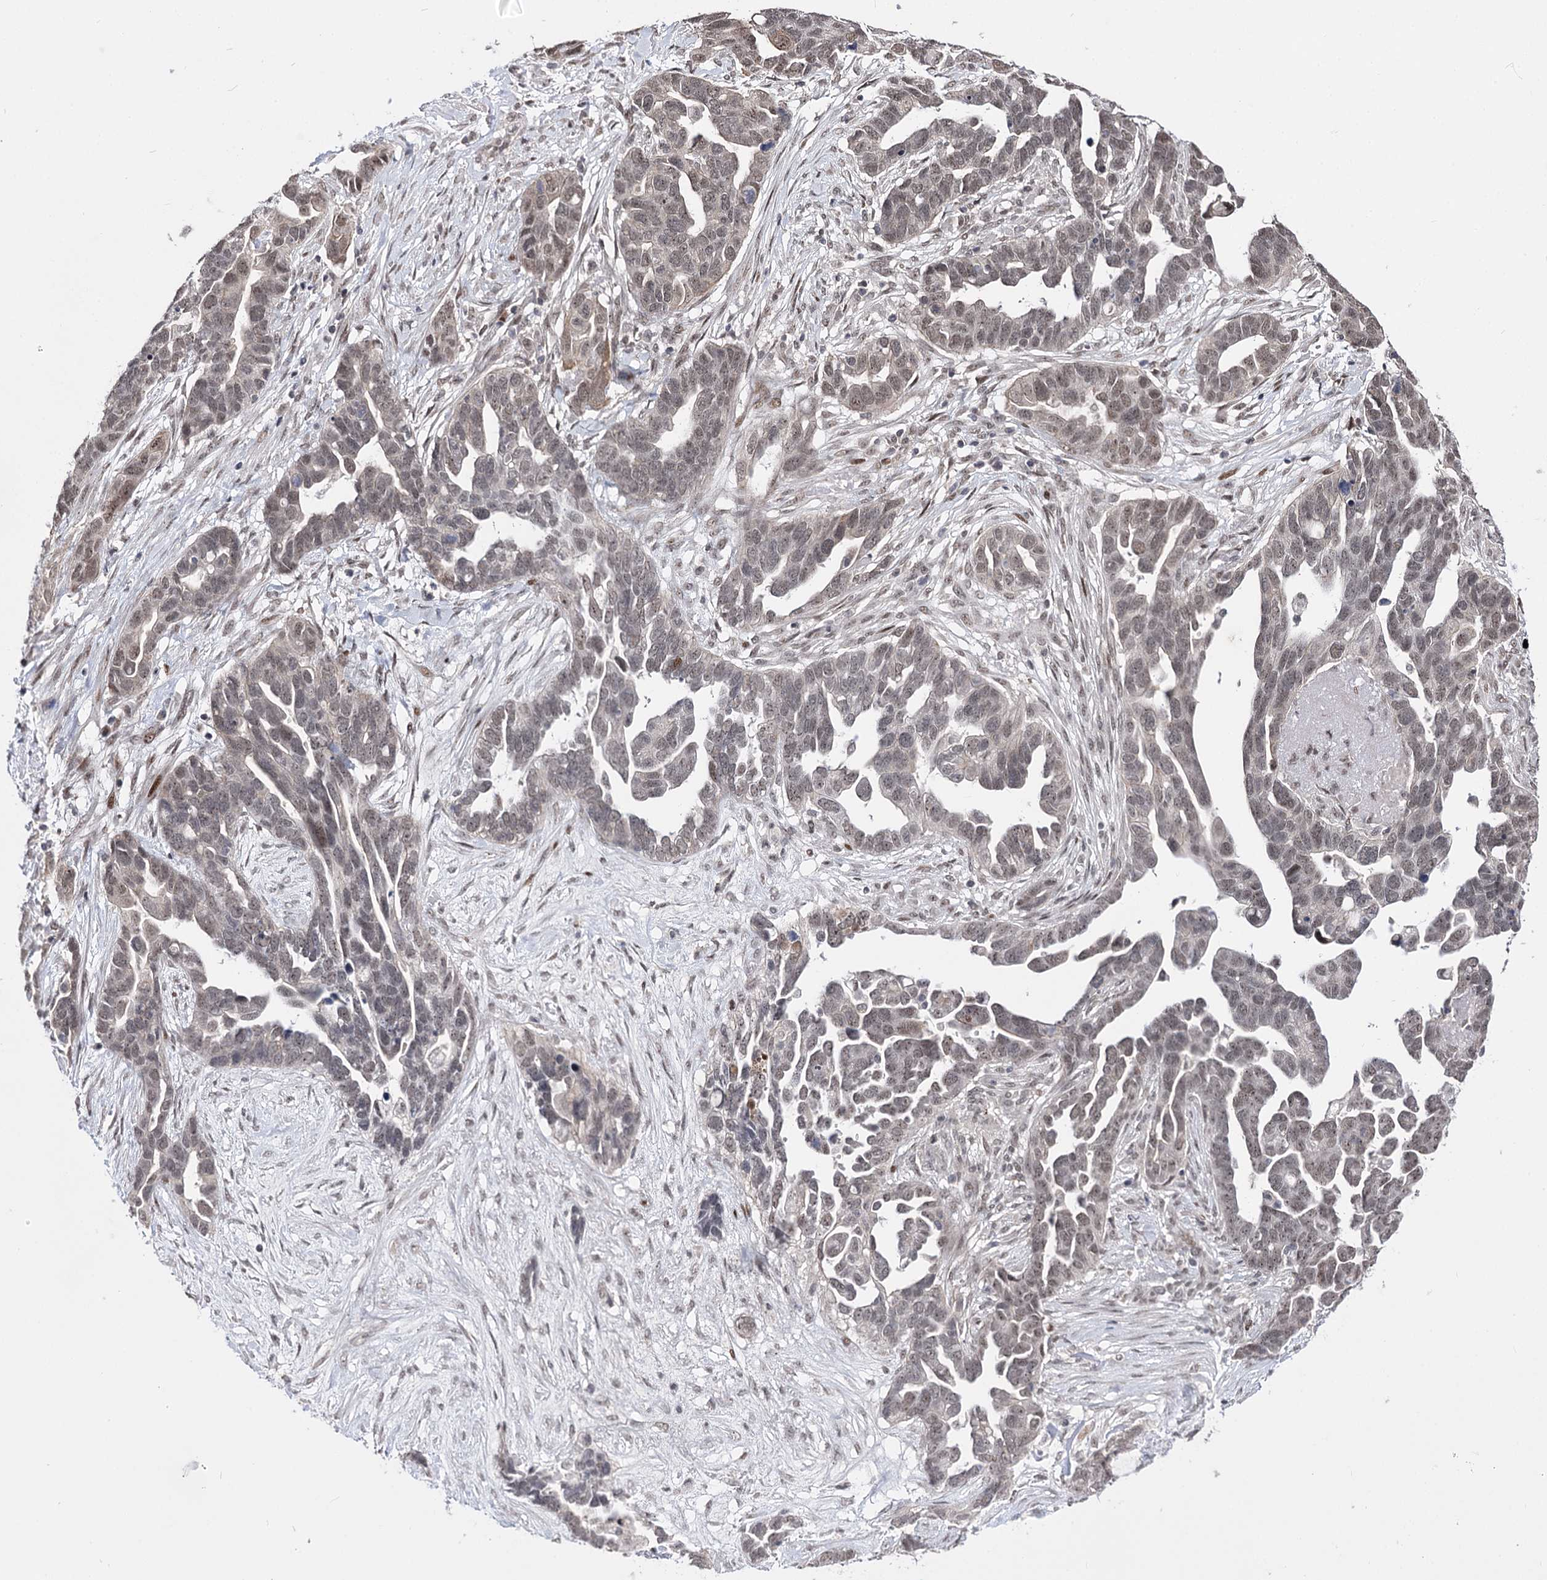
{"staining": {"intensity": "weak", "quantity": ">75%", "location": "nuclear"}, "tissue": "ovarian cancer", "cell_type": "Tumor cells", "image_type": "cancer", "snomed": [{"axis": "morphology", "description": "Cystadenocarcinoma, serous, NOS"}, {"axis": "topography", "description": "Ovary"}], "caption": "An immunohistochemistry (IHC) micrograph of neoplastic tissue is shown. Protein staining in brown shows weak nuclear positivity in ovarian cancer (serous cystadenocarcinoma) within tumor cells.", "gene": "STOX1", "patient": {"sex": "female", "age": 54}}